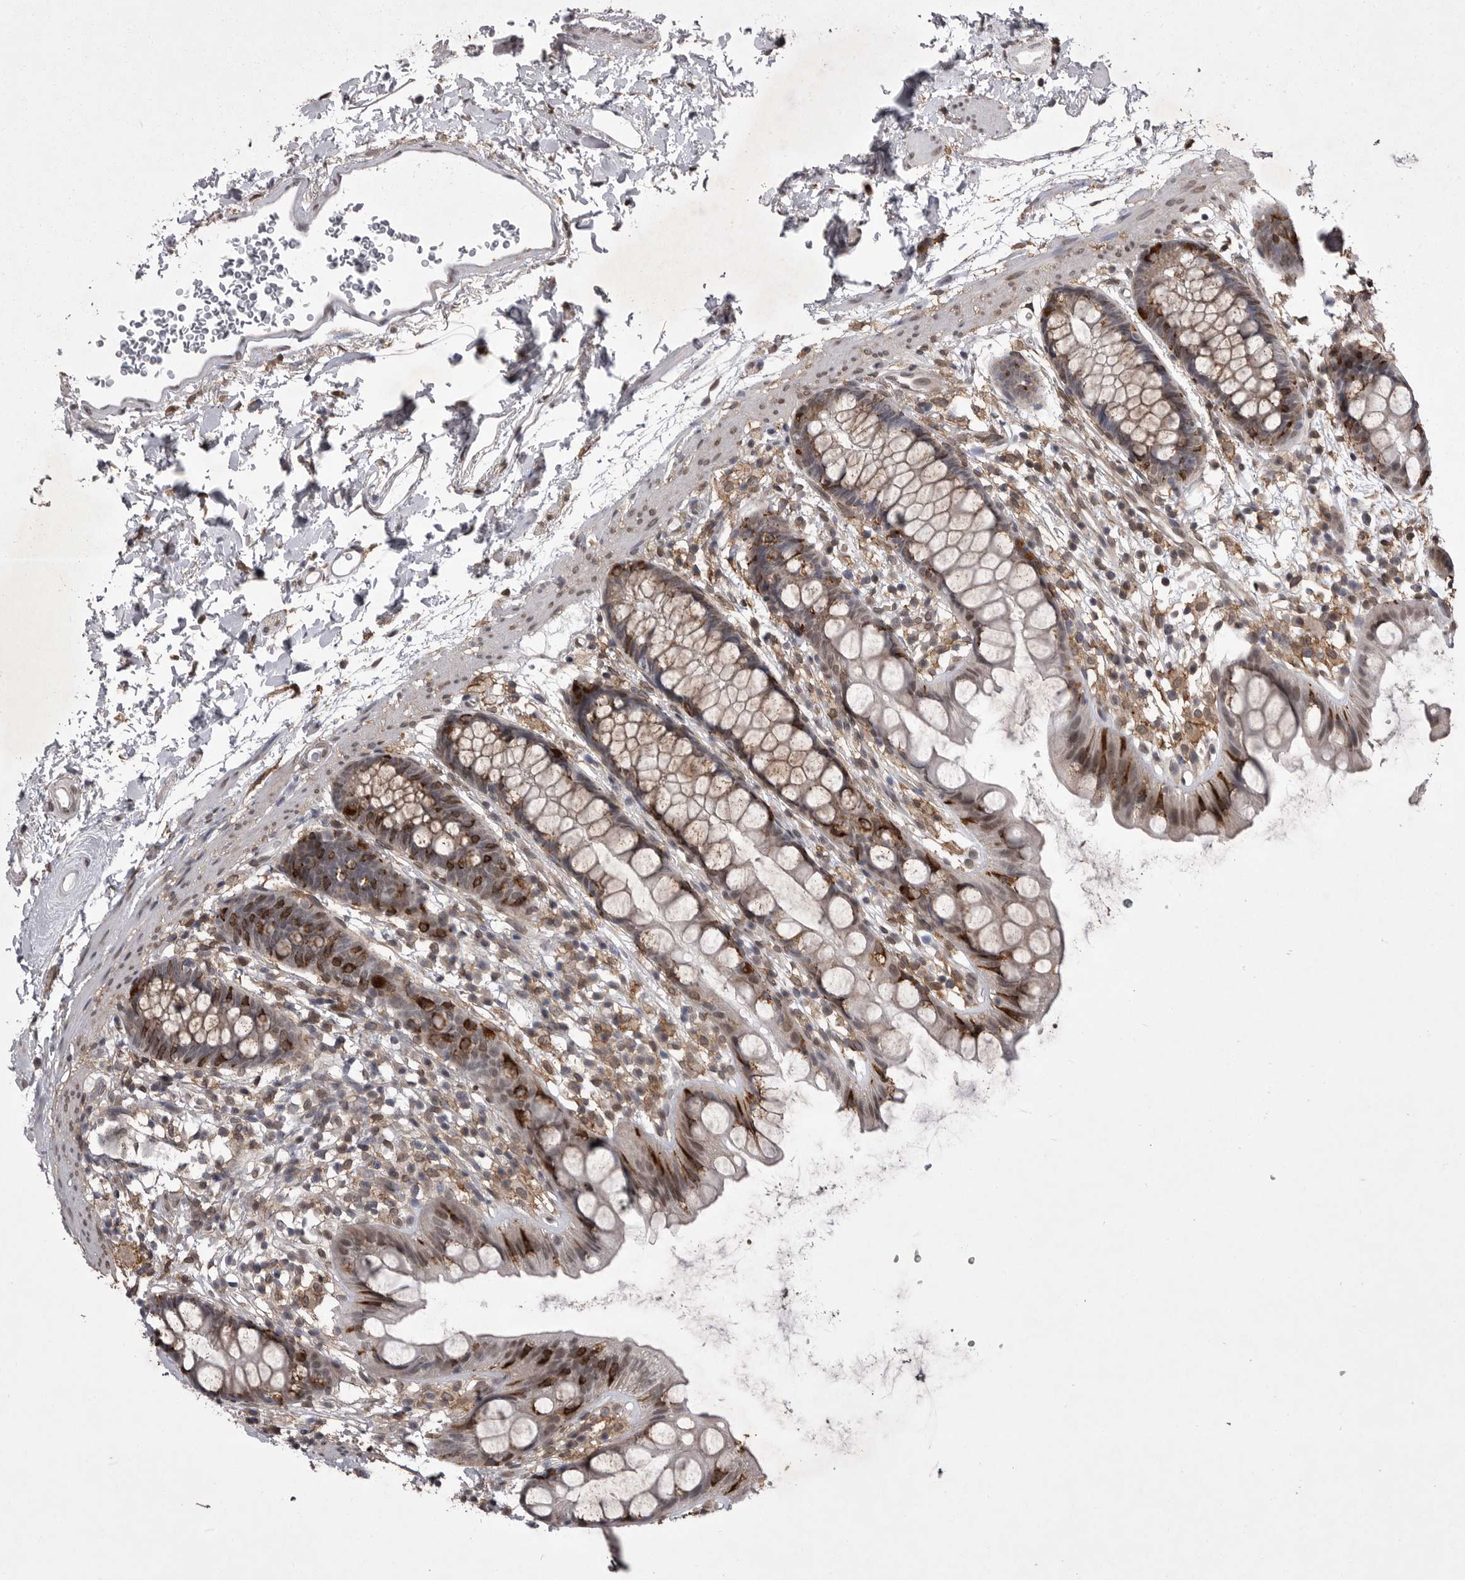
{"staining": {"intensity": "strong", "quantity": "25%-75%", "location": "cytoplasmic/membranous"}, "tissue": "rectum", "cell_type": "Glandular cells", "image_type": "normal", "snomed": [{"axis": "morphology", "description": "Normal tissue, NOS"}, {"axis": "topography", "description": "Rectum"}], "caption": "High-power microscopy captured an IHC photomicrograph of unremarkable rectum, revealing strong cytoplasmic/membranous staining in approximately 25%-75% of glandular cells.", "gene": "ABL1", "patient": {"sex": "female", "age": 65}}